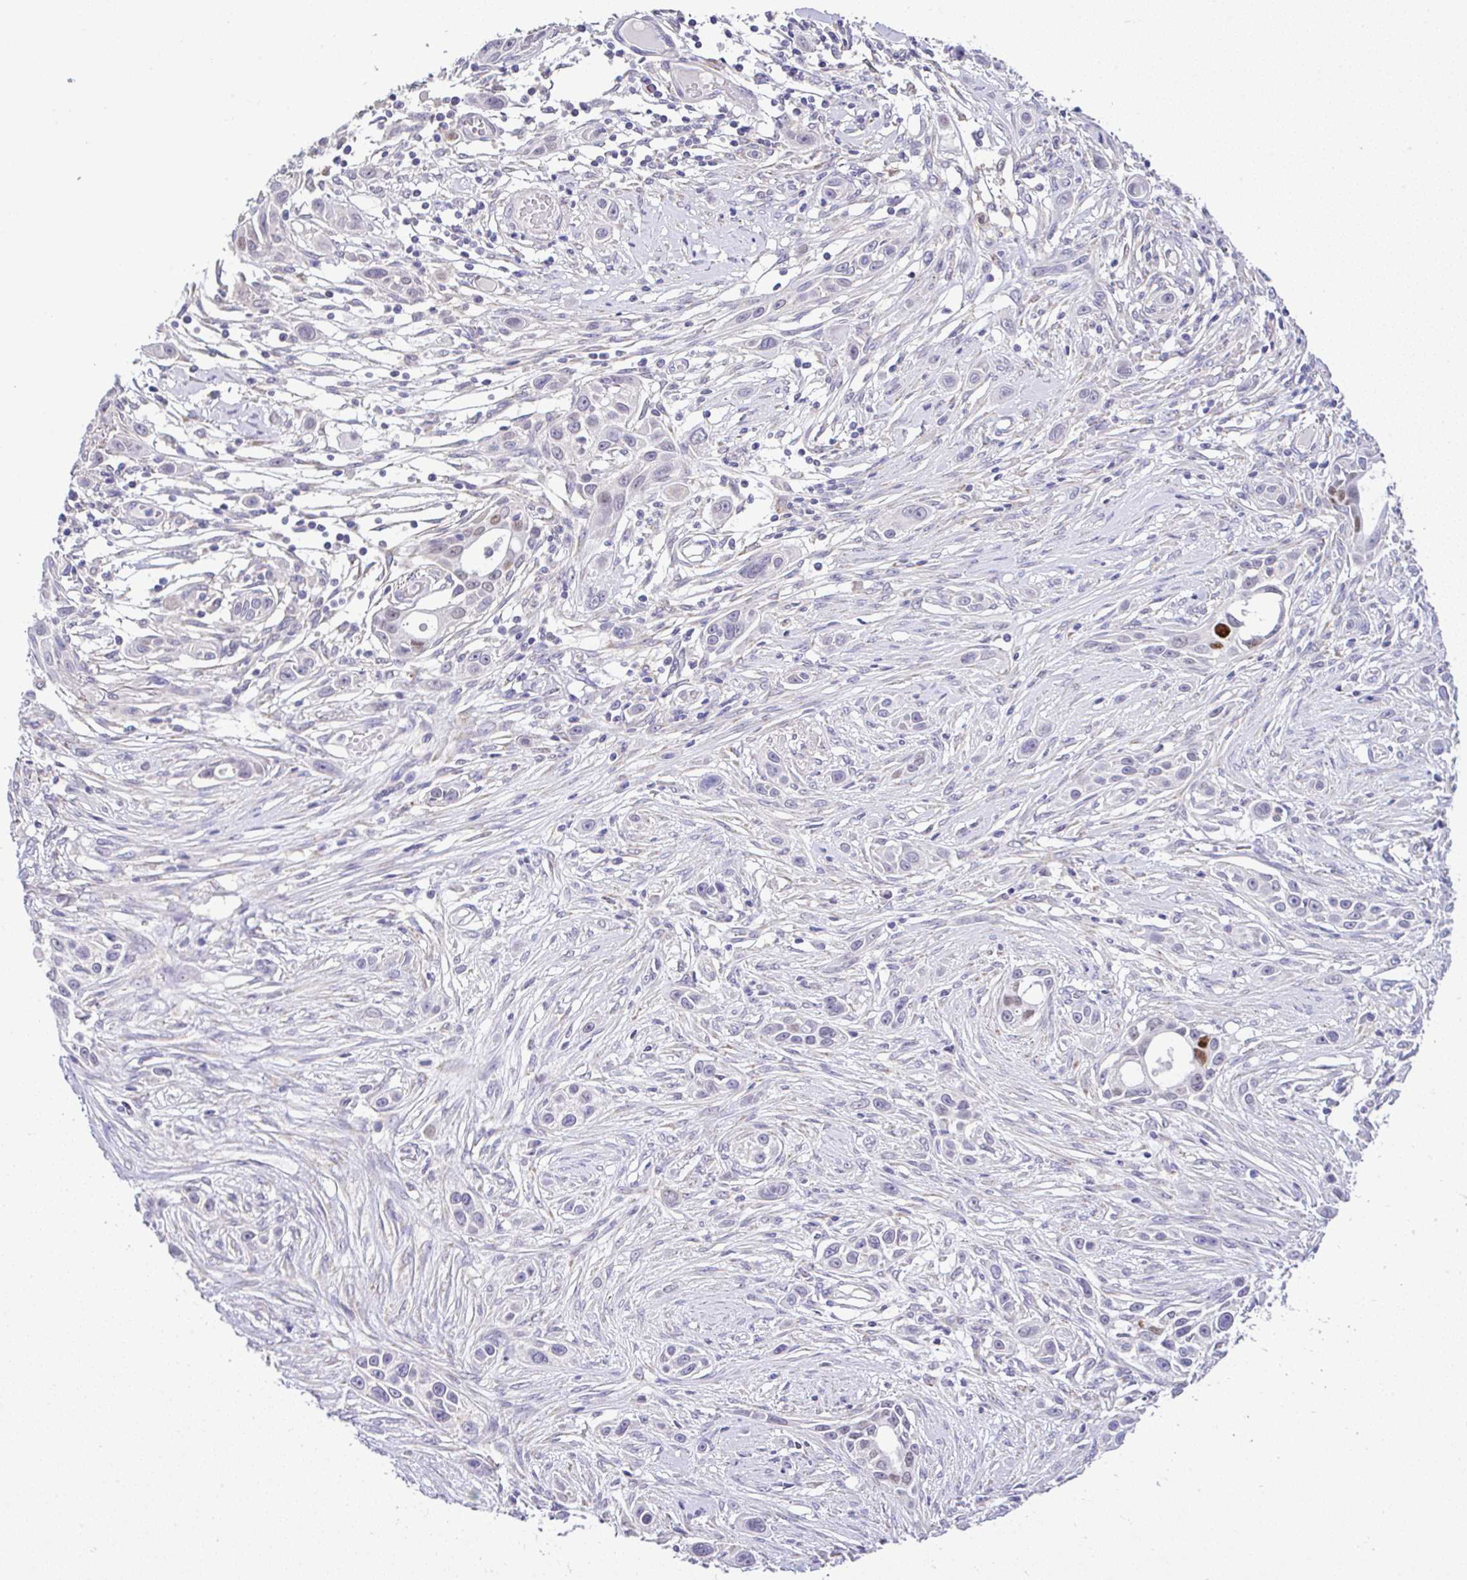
{"staining": {"intensity": "weak", "quantity": "<25%", "location": "nuclear"}, "tissue": "skin cancer", "cell_type": "Tumor cells", "image_type": "cancer", "snomed": [{"axis": "morphology", "description": "Squamous cell carcinoma, NOS"}, {"axis": "topography", "description": "Skin"}], "caption": "There is no significant positivity in tumor cells of skin cancer. (DAB (3,3'-diaminobenzidine) immunohistochemistry (IHC) visualized using brightfield microscopy, high magnification).", "gene": "CTU1", "patient": {"sex": "female", "age": 69}}